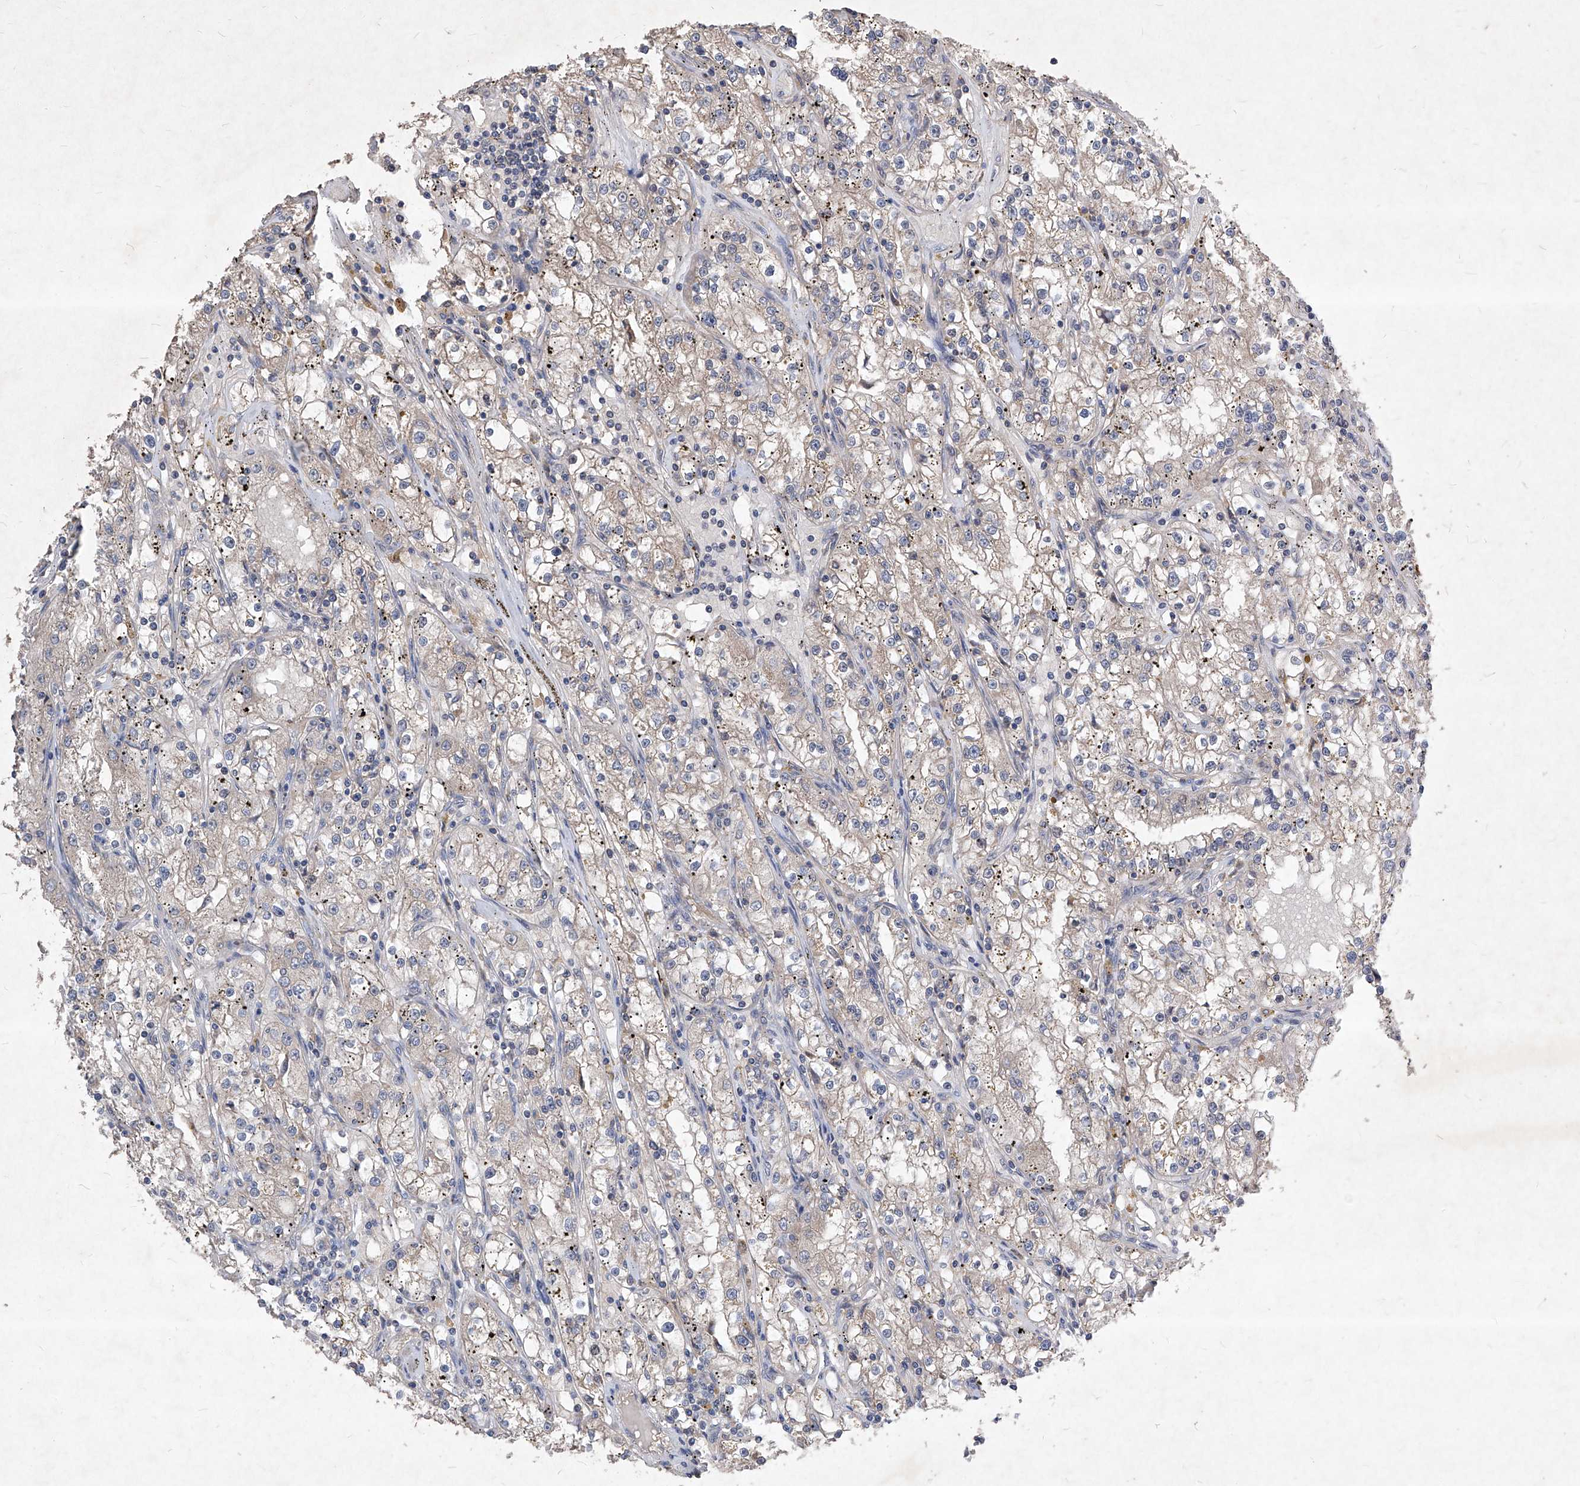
{"staining": {"intensity": "negative", "quantity": "none", "location": "none"}, "tissue": "renal cancer", "cell_type": "Tumor cells", "image_type": "cancer", "snomed": [{"axis": "morphology", "description": "Adenocarcinoma, NOS"}, {"axis": "topography", "description": "Kidney"}], "caption": "Tumor cells are negative for brown protein staining in renal cancer.", "gene": "SYNGR1", "patient": {"sex": "male", "age": 56}}